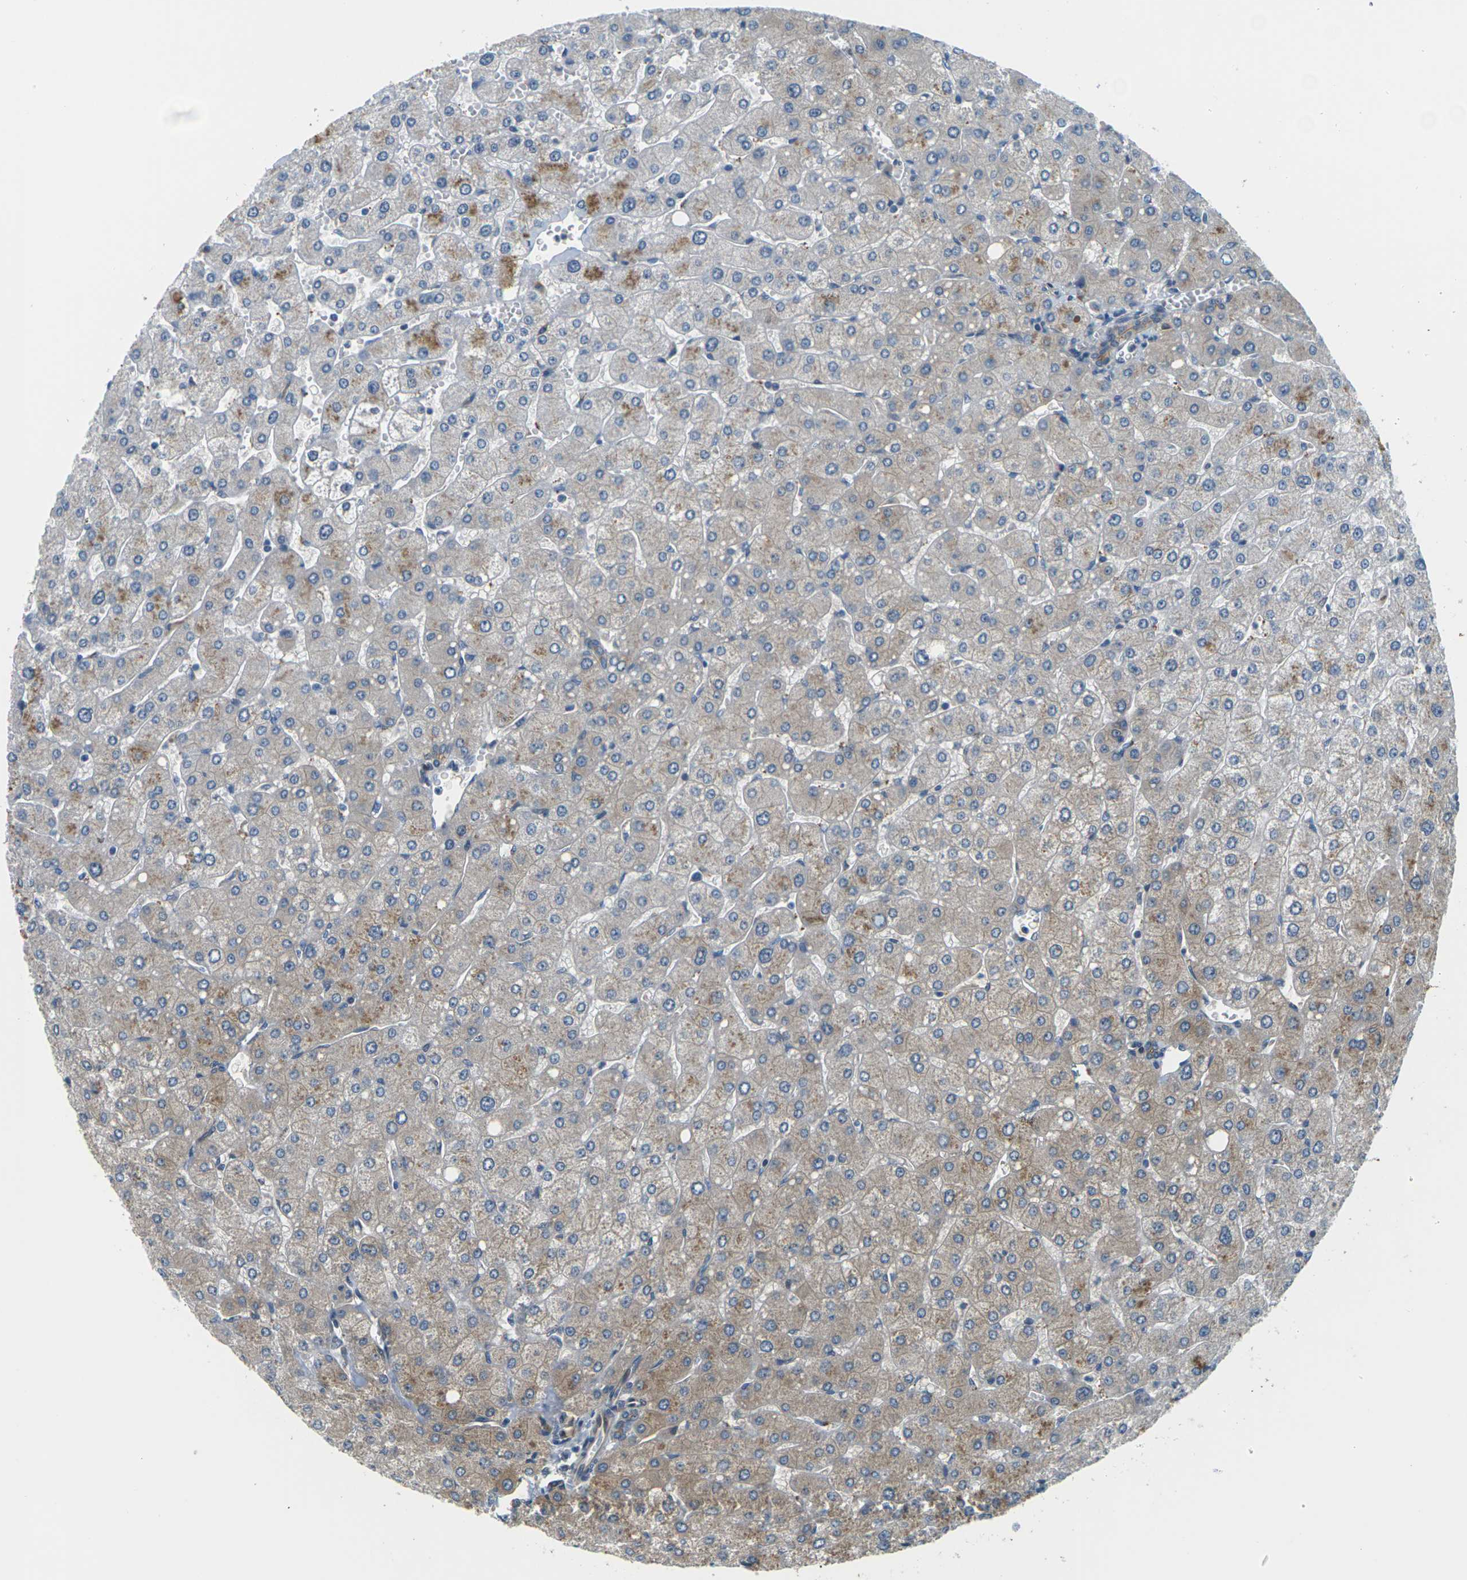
{"staining": {"intensity": "weak", "quantity": ">75%", "location": "cytoplasmic/membranous"}, "tissue": "liver", "cell_type": "Cholangiocytes", "image_type": "normal", "snomed": [{"axis": "morphology", "description": "Normal tissue, NOS"}, {"axis": "topography", "description": "Liver"}], "caption": "High-power microscopy captured an IHC micrograph of normal liver, revealing weak cytoplasmic/membranous staining in about >75% of cholangiocytes. (IHC, brightfield microscopy, high magnification).", "gene": "SLC13A3", "patient": {"sex": "male", "age": 55}}